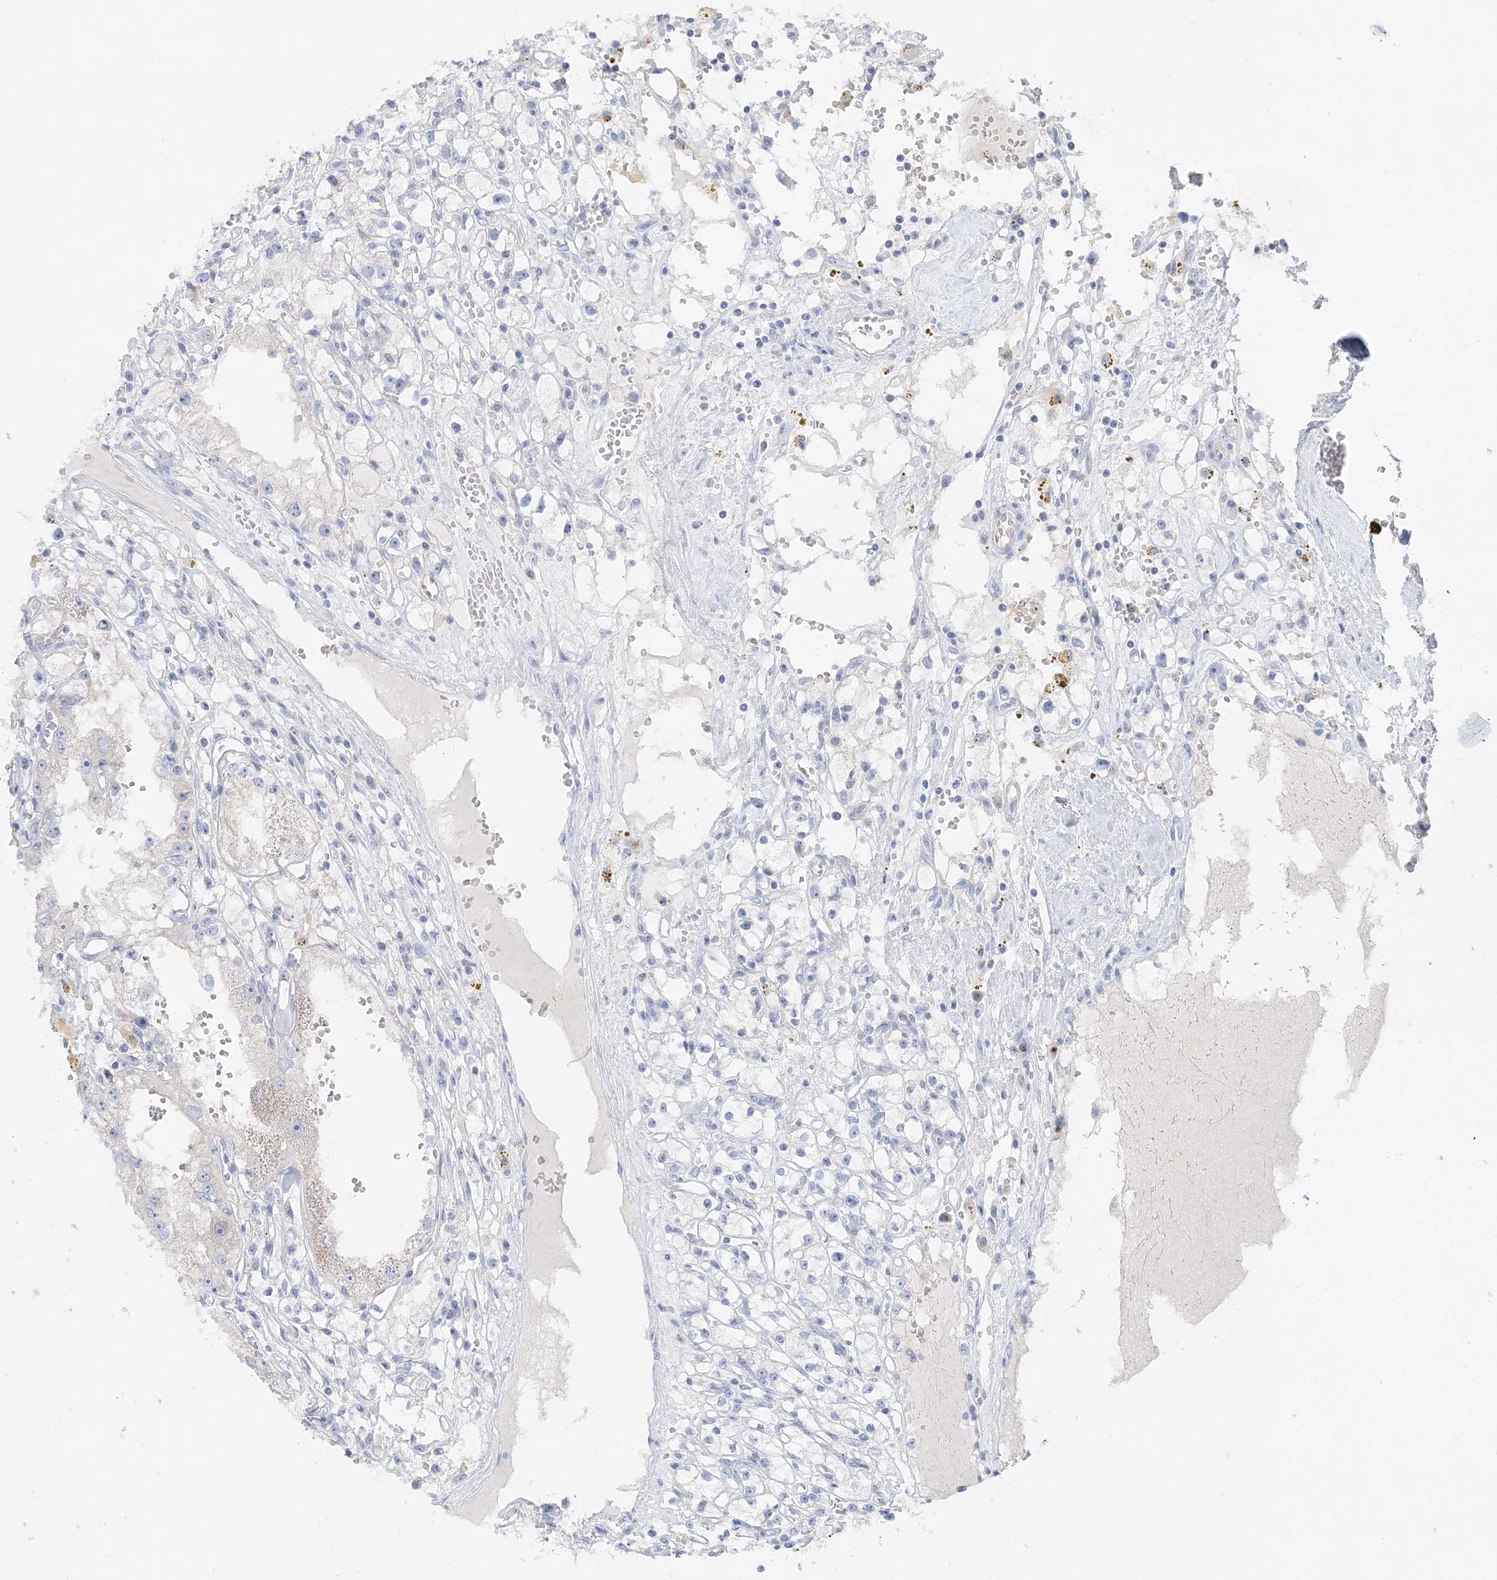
{"staining": {"intensity": "negative", "quantity": "none", "location": "none"}, "tissue": "renal cancer", "cell_type": "Tumor cells", "image_type": "cancer", "snomed": [{"axis": "morphology", "description": "Adenocarcinoma, NOS"}, {"axis": "topography", "description": "Kidney"}], "caption": "Immunohistochemical staining of human renal adenocarcinoma displays no significant positivity in tumor cells.", "gene": "SLC5A6", "patient": {"sex": "male", "age": 56}}